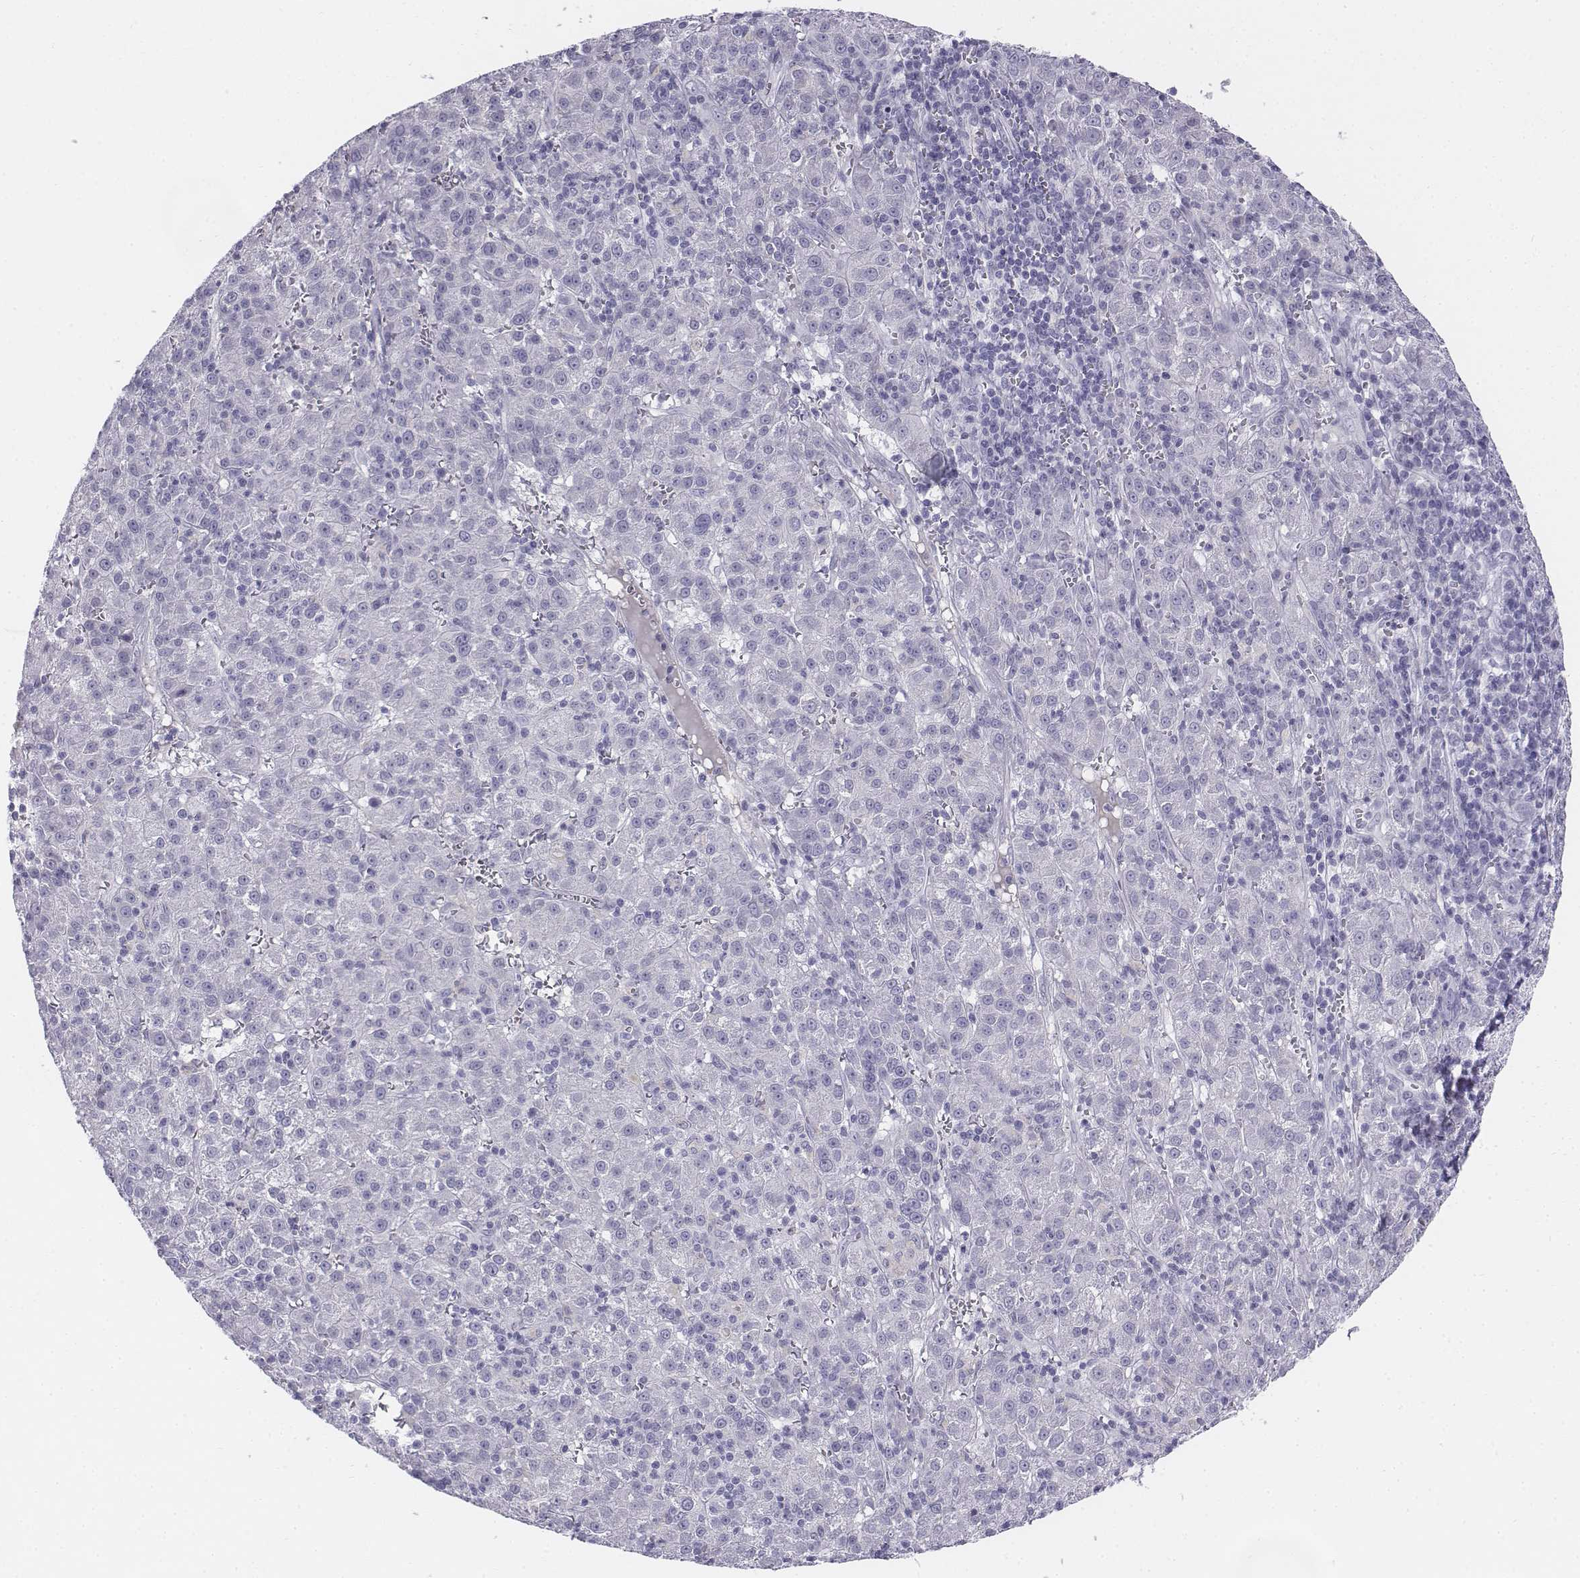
{"staining": {"intensity": "negative", "quantity": "none", "location": "none"}, "tissue": "liver cancer", "cell_type": "Tumor cells", "image_type": "cancer", "snomed": [{"axis": "morphology", "description": "Carcinoma, Hepatocellular, NOS"}, {"axis": "topography", "description": "Liver"}], "caption": "This histopathology image is of hepatocellular carcinoma (liver) stained with immunohistochemistry (IHC) to label a protein in brown with the nuclei are counter-stained blue. There is no staining in tumor cells.", "gene": "TH", "patient": {"sex": "female", "age": 60}}